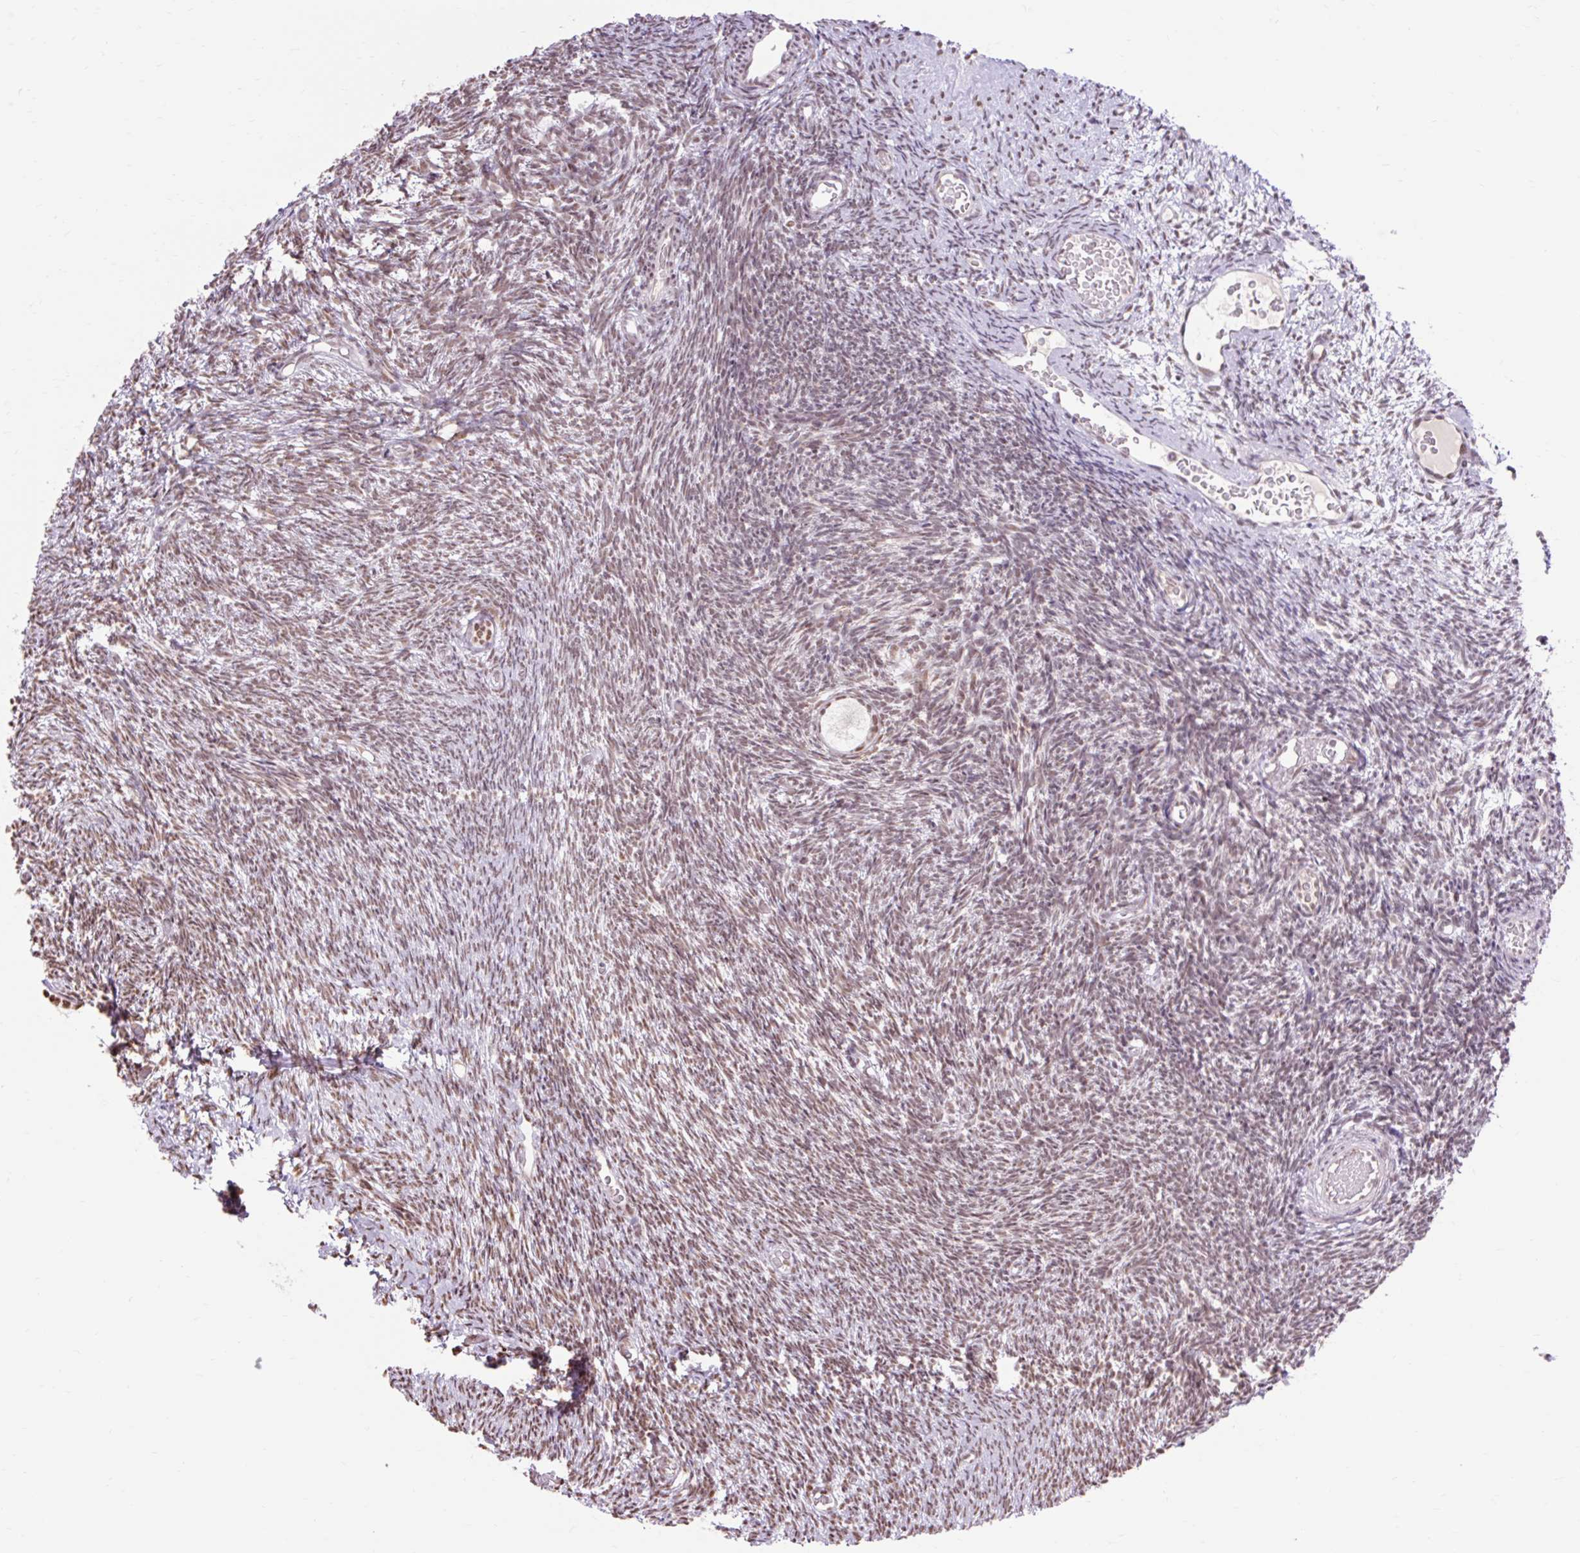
{"staining": {"intensity": "moderate", "quantity": ">75%", "location": "nuclear"}, "tissue": "ovary", "cell_type": "Follicle cells", "image_type": "normal", "snomed": [{"axis": "morphology", "description": "Normal tissue, NOS"}, {"axis": "topography", "description": "Ovary"}], "caption": "Unremarkable ovary demonstrates moderate nuclear staining in approximately >75% of follicle cells (DAB (3,3'-diaminobenzidine) = brown stain, brightfield microscopy at high magnification)..", "gene": "ENSG00000261832", "patient": {"sex": "female", "age": 39}}